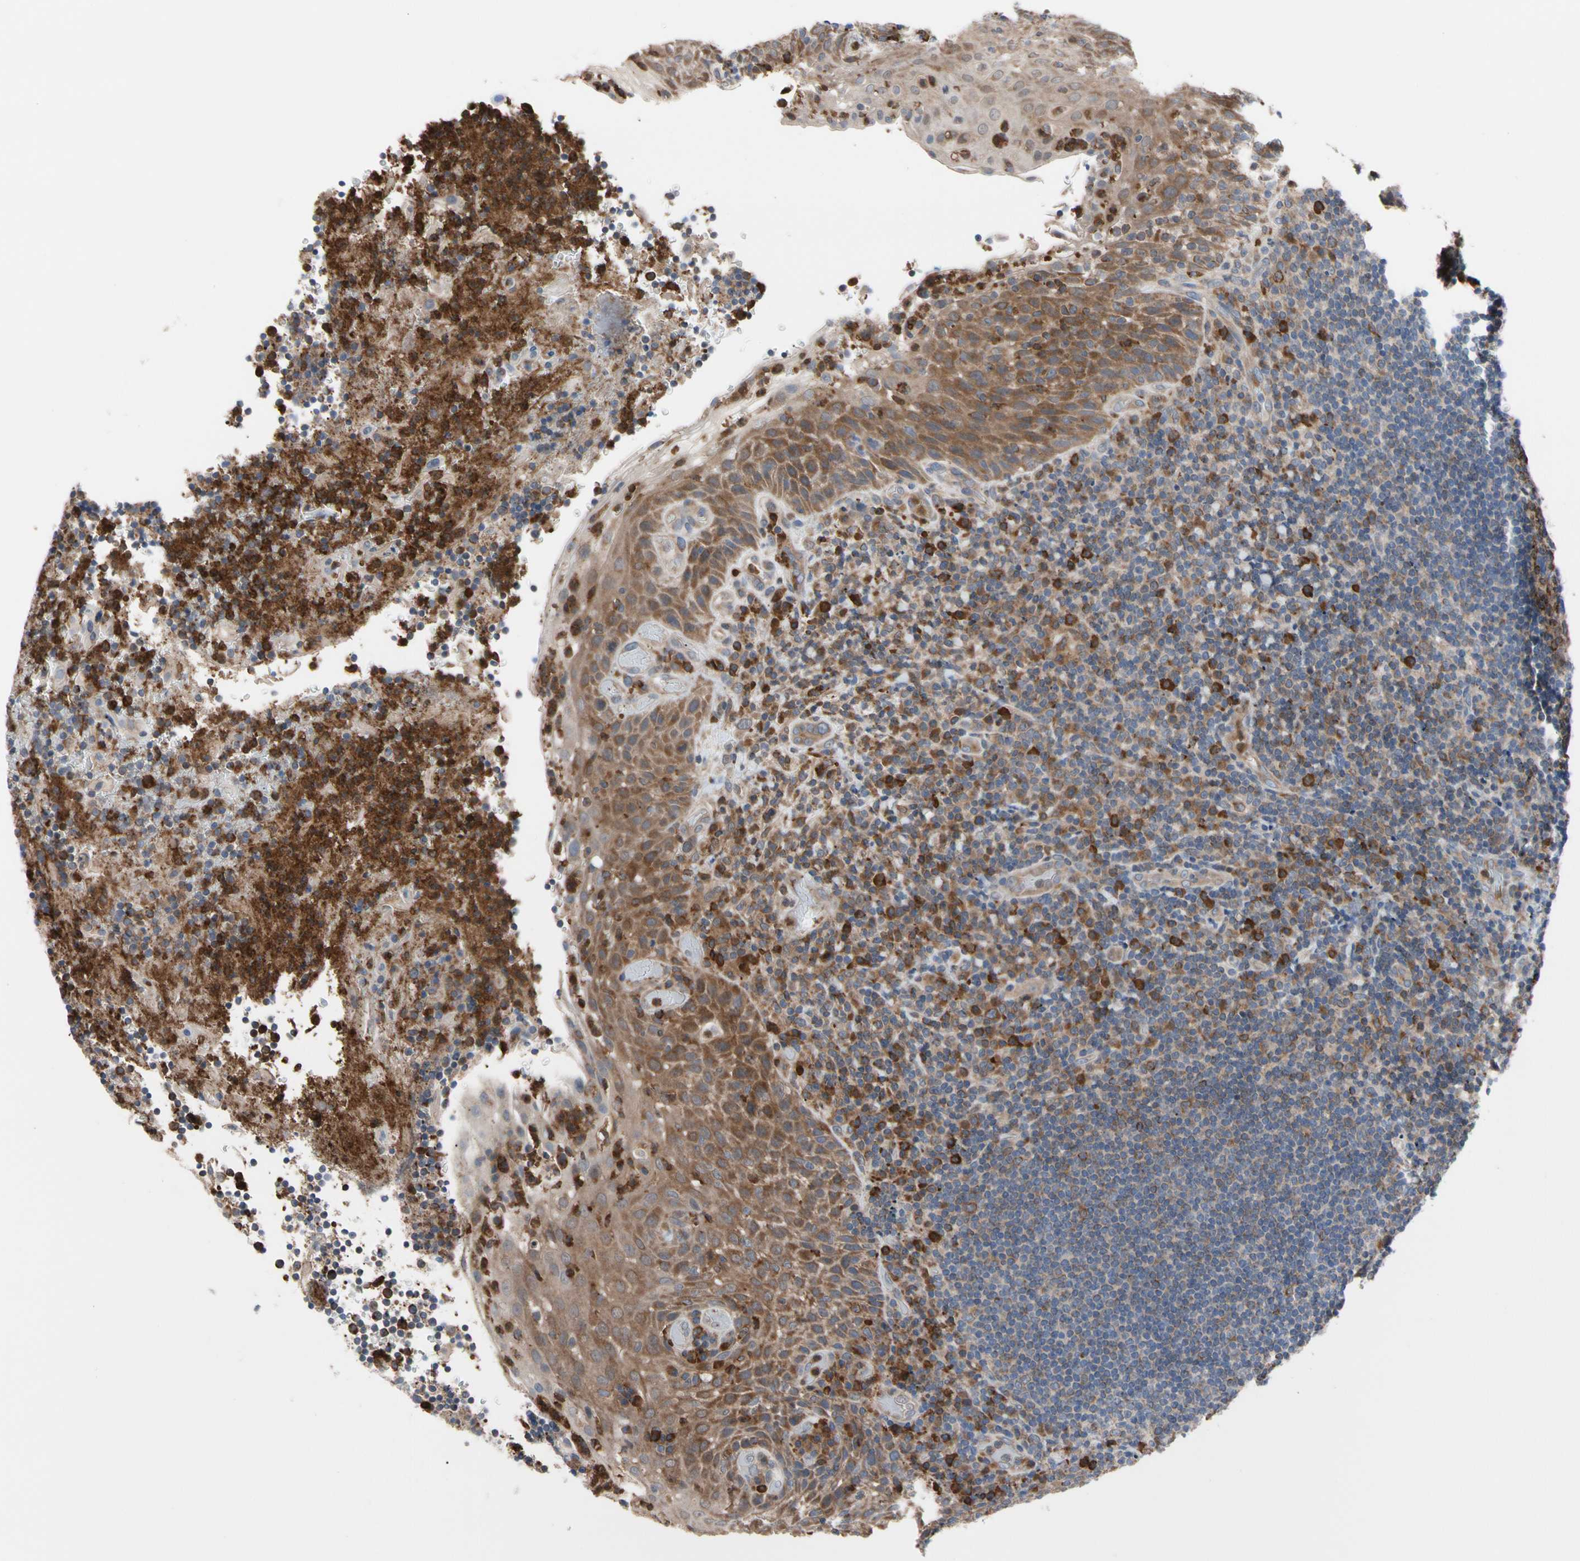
{"staining": {"intensity": "weak", "quantity": "25%-75%", "location": "cytoplasmic/membranous"}, "tissue": "lymphoma", "cell_type": "Tumor cells", "image_type": "cancer", "snomed": [{"axis": "morphology", "description": "Malignant lymphoma, non-Hodgkin's type, High grade"}, {"axis": "topography", "description": "Tonsil"}], "caption": "Human malignant lymphoma, non-Hodgkin's type (high-grade) stained for a protein (brown) displays weak cytoplasmic/membranous positive expression in approximately 25%-75% of tumor cells.", "gene": "MCL1", "patient": {"sex": "female", "age": 36}}